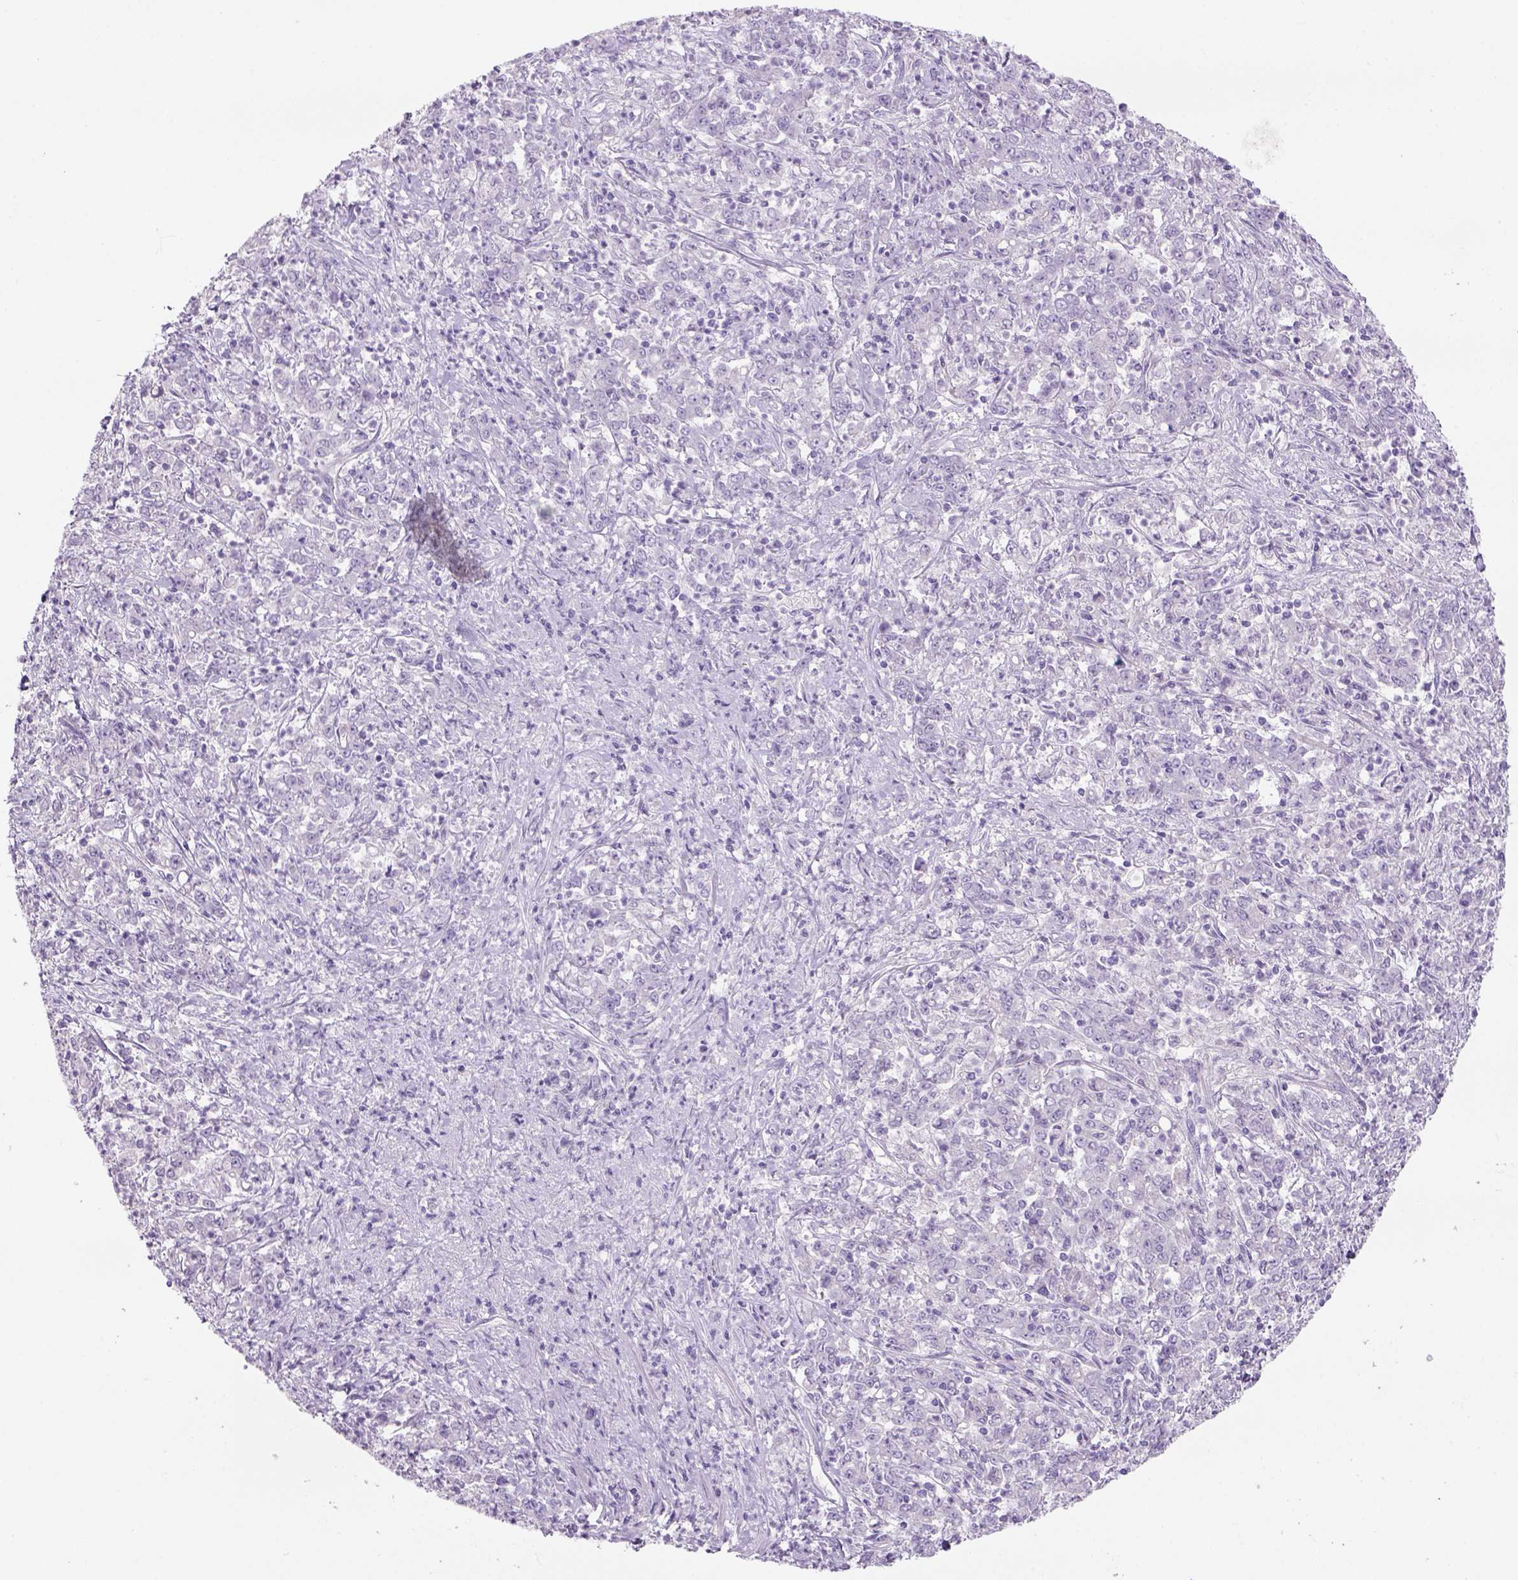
{"staining": {"intensity": "negative", "quantity": "none", "location": "none"}, "tissue": "stomach cancer", "cell_type": "Tumor cells", "image_type": "cancer", "snomed": [{"axis": "morphology", "description": "Adenocarcinoma, NOS"}, {"axis": "topography", "description": "Stomach, lower"}], "caption": "An image of stomach adenocarcinoma stained for a protein shows no brown staining in tumor cells.", "gene": "TENM4", "patient": {"sex": "female", "age": 71}}